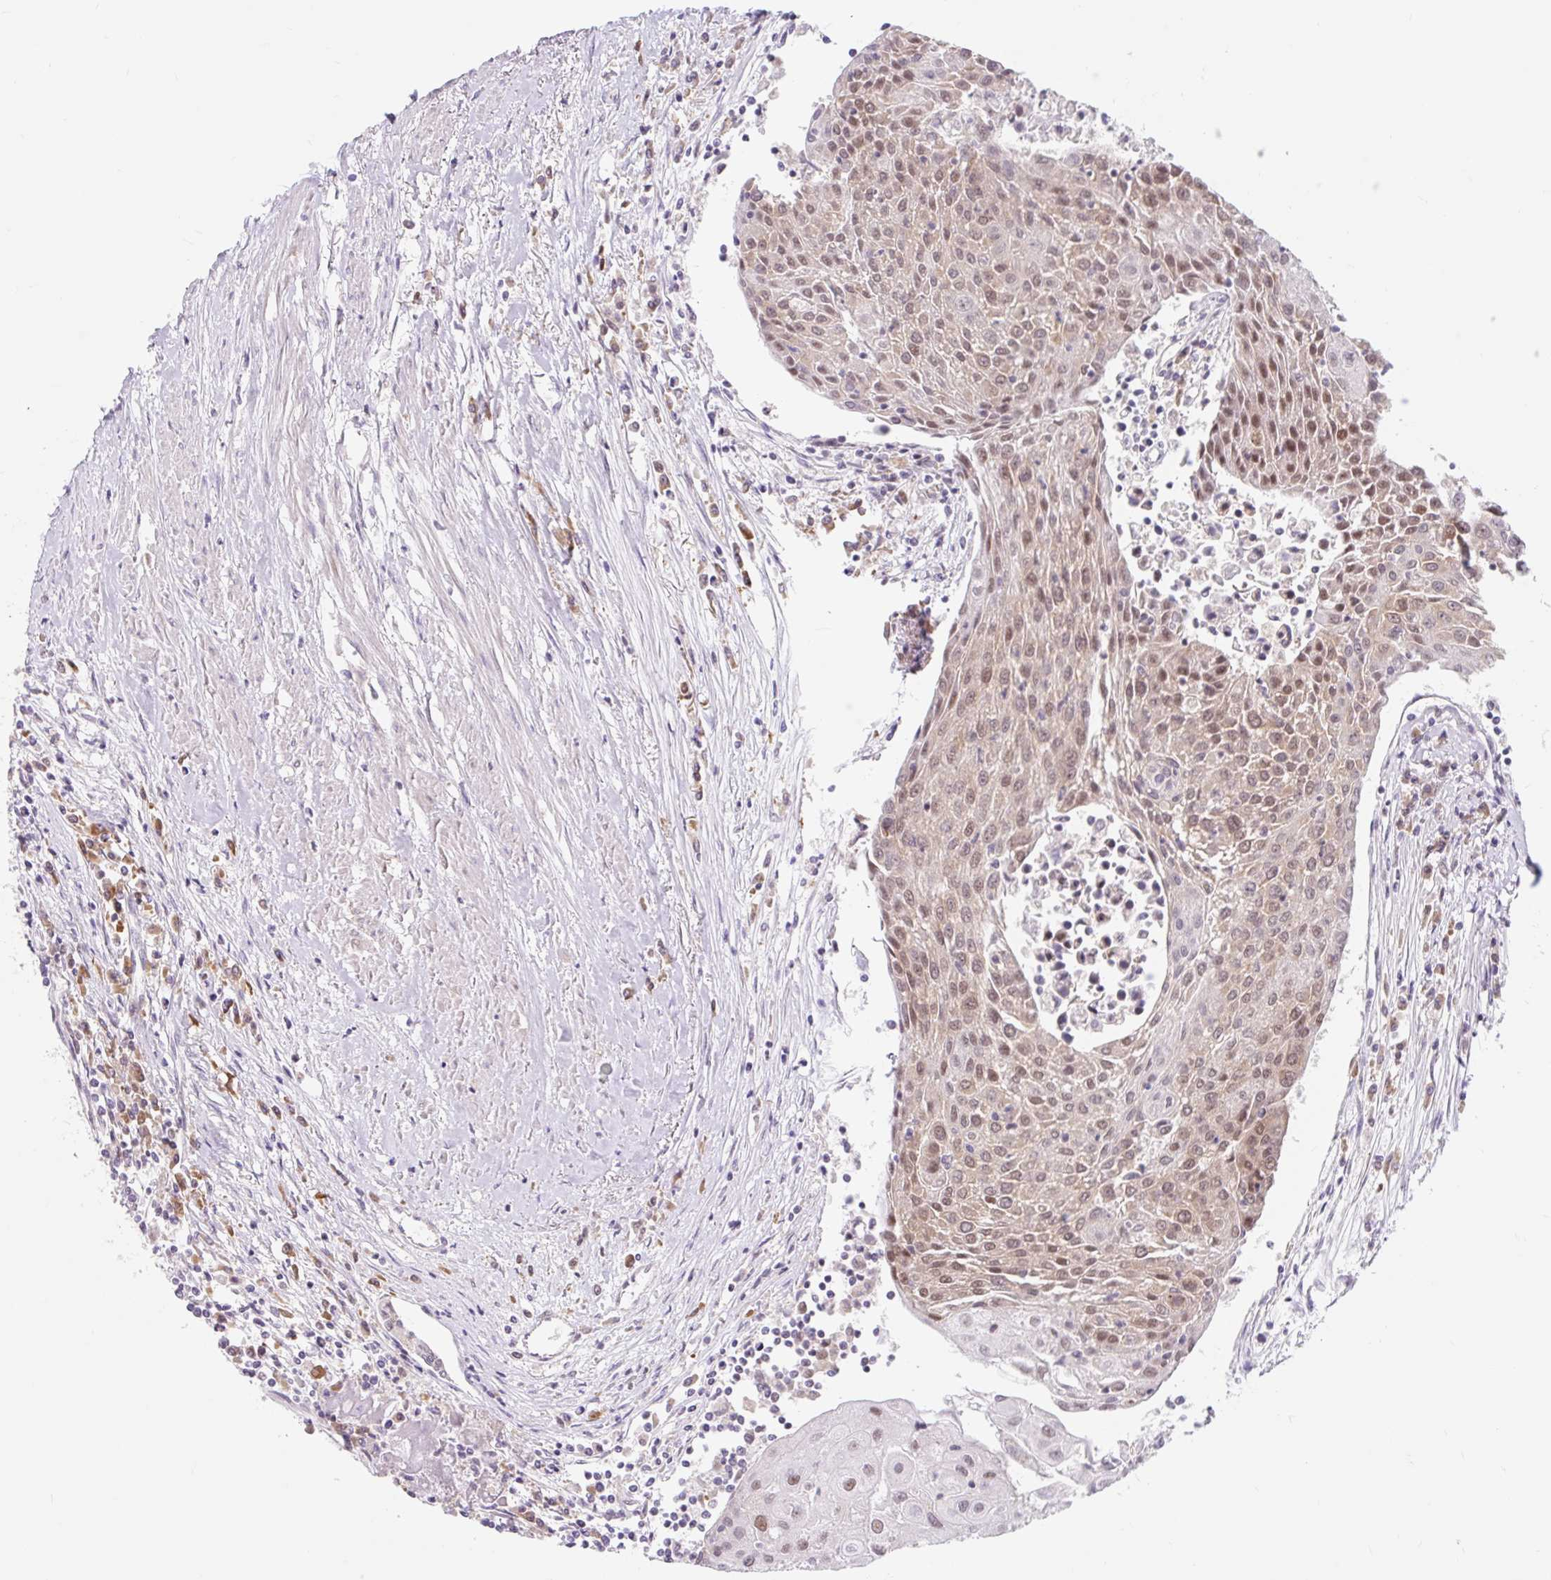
{"staining": {"intensity": "moderate", "quantity": ">75%", "location": "cytoplasmic/membranous"}, "tissue": "urothelial cancer", "cell_type": "Tumor cells", "image_type": "cancer", "snomed": [{"axis": "morphology", "description": "Urothelial carcinoma, High grade"}, {"axis": "topography", "description": "Urinary bladder"}], "caption": "A brown stain highlights moderate cytoplasmic/membranous staining of a protein in urothelial cancer tumor cells.", "gene": "SRSF10", "patient": {"sex": "female", "age": 85}}